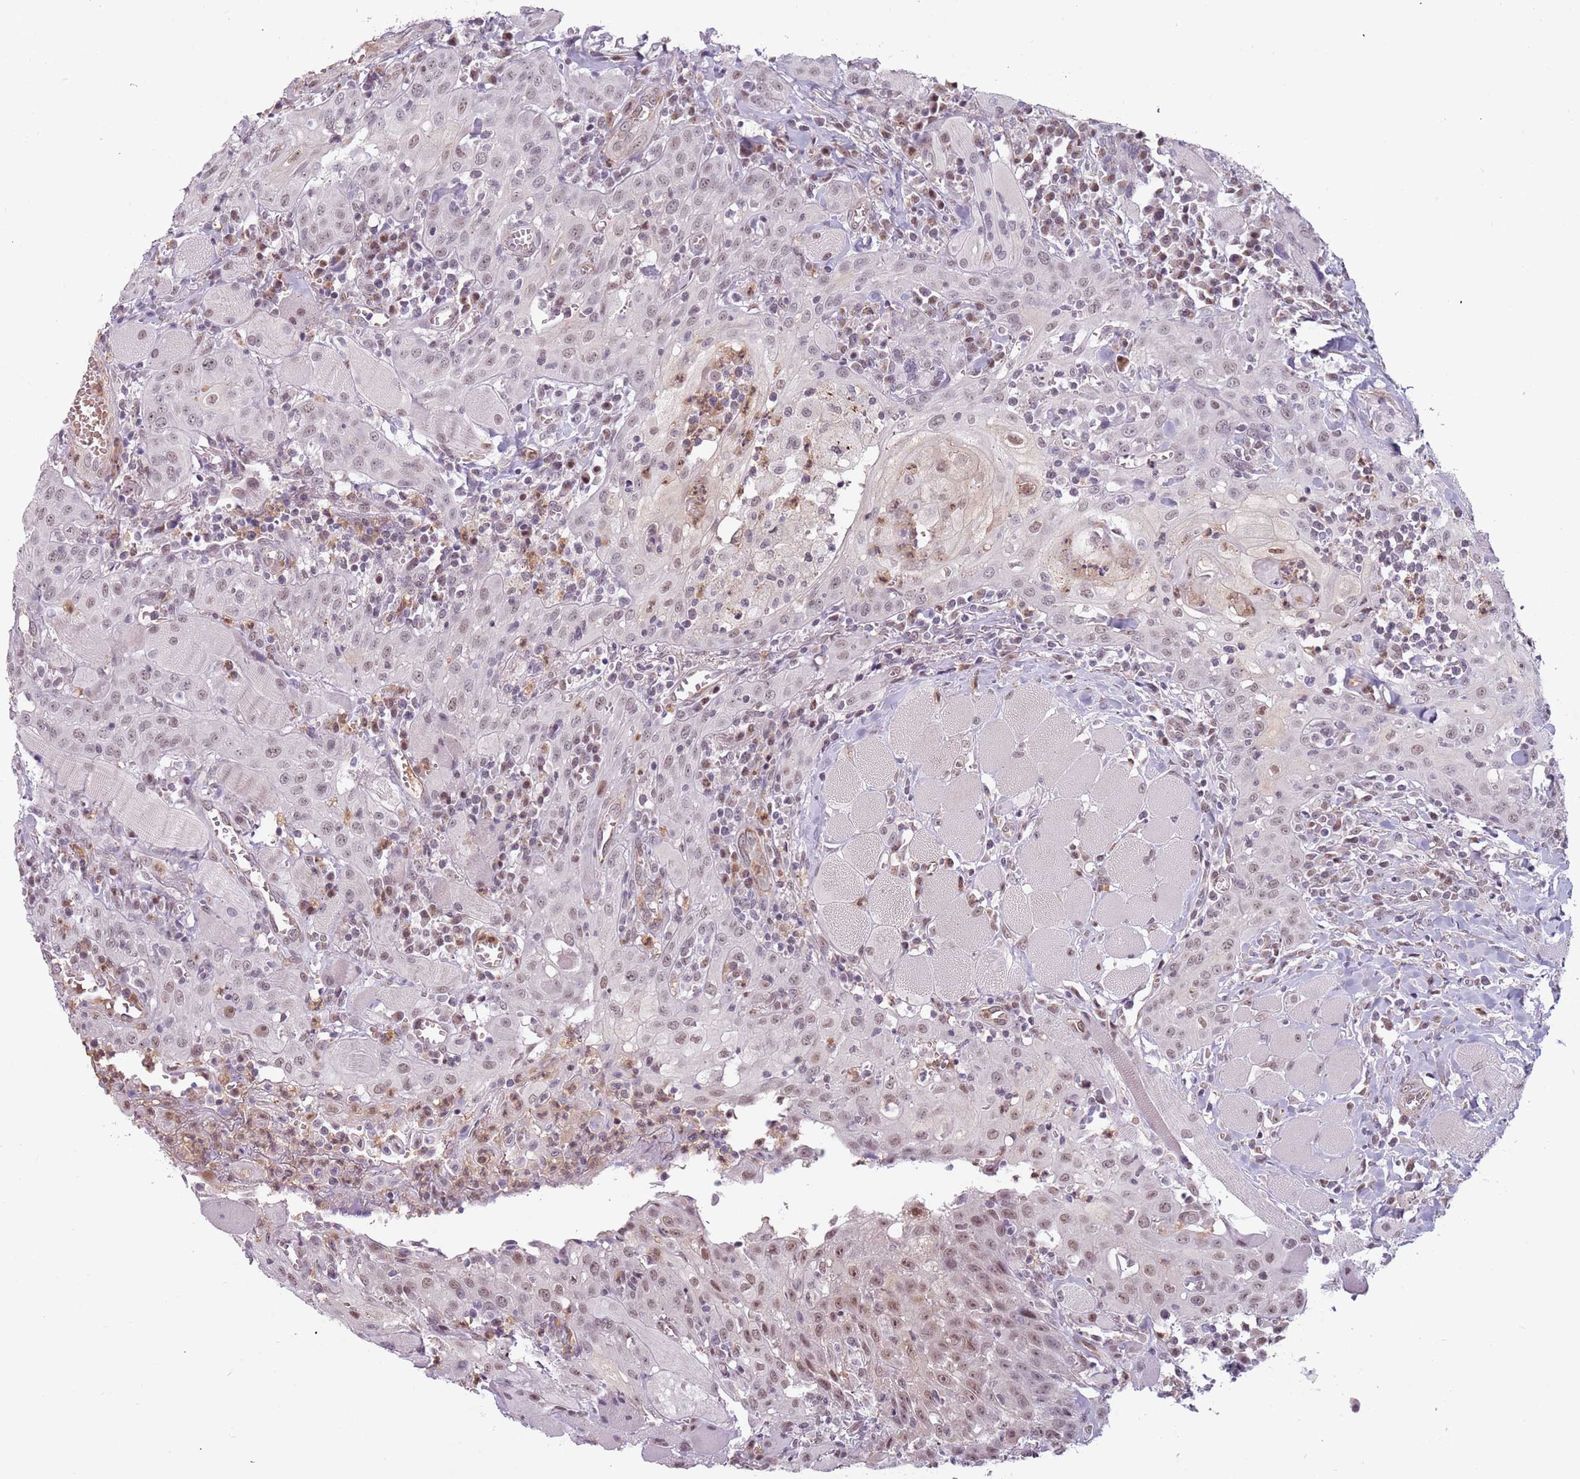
{"staining": {"intensity": "weak", "quantity": ">75%", "location": "nuclear"}, "tissue": "head and neck cancer", "cell_type": "Tumor cells", "image_type": "cancer", "snomed": [{"axis": "morphology", "description": "Squamous cell carcinoma, NOS"}, {"axis": "topography", "description": "Oral tissue"}, {"axis": "topography", "description": "Head-Neck"}], "caption": "DAB immunohistochemical staining of human squamous cell carcinoma (head and neck) exhibits weak nuclear protein expression in about >75% of tumor cells. (DAB (3,3'-diaminobenzidine) IHC with brightfield microscopy, high magnification).", "gene": "REXO4", "patient": {"sex": "female", "age": 70}}